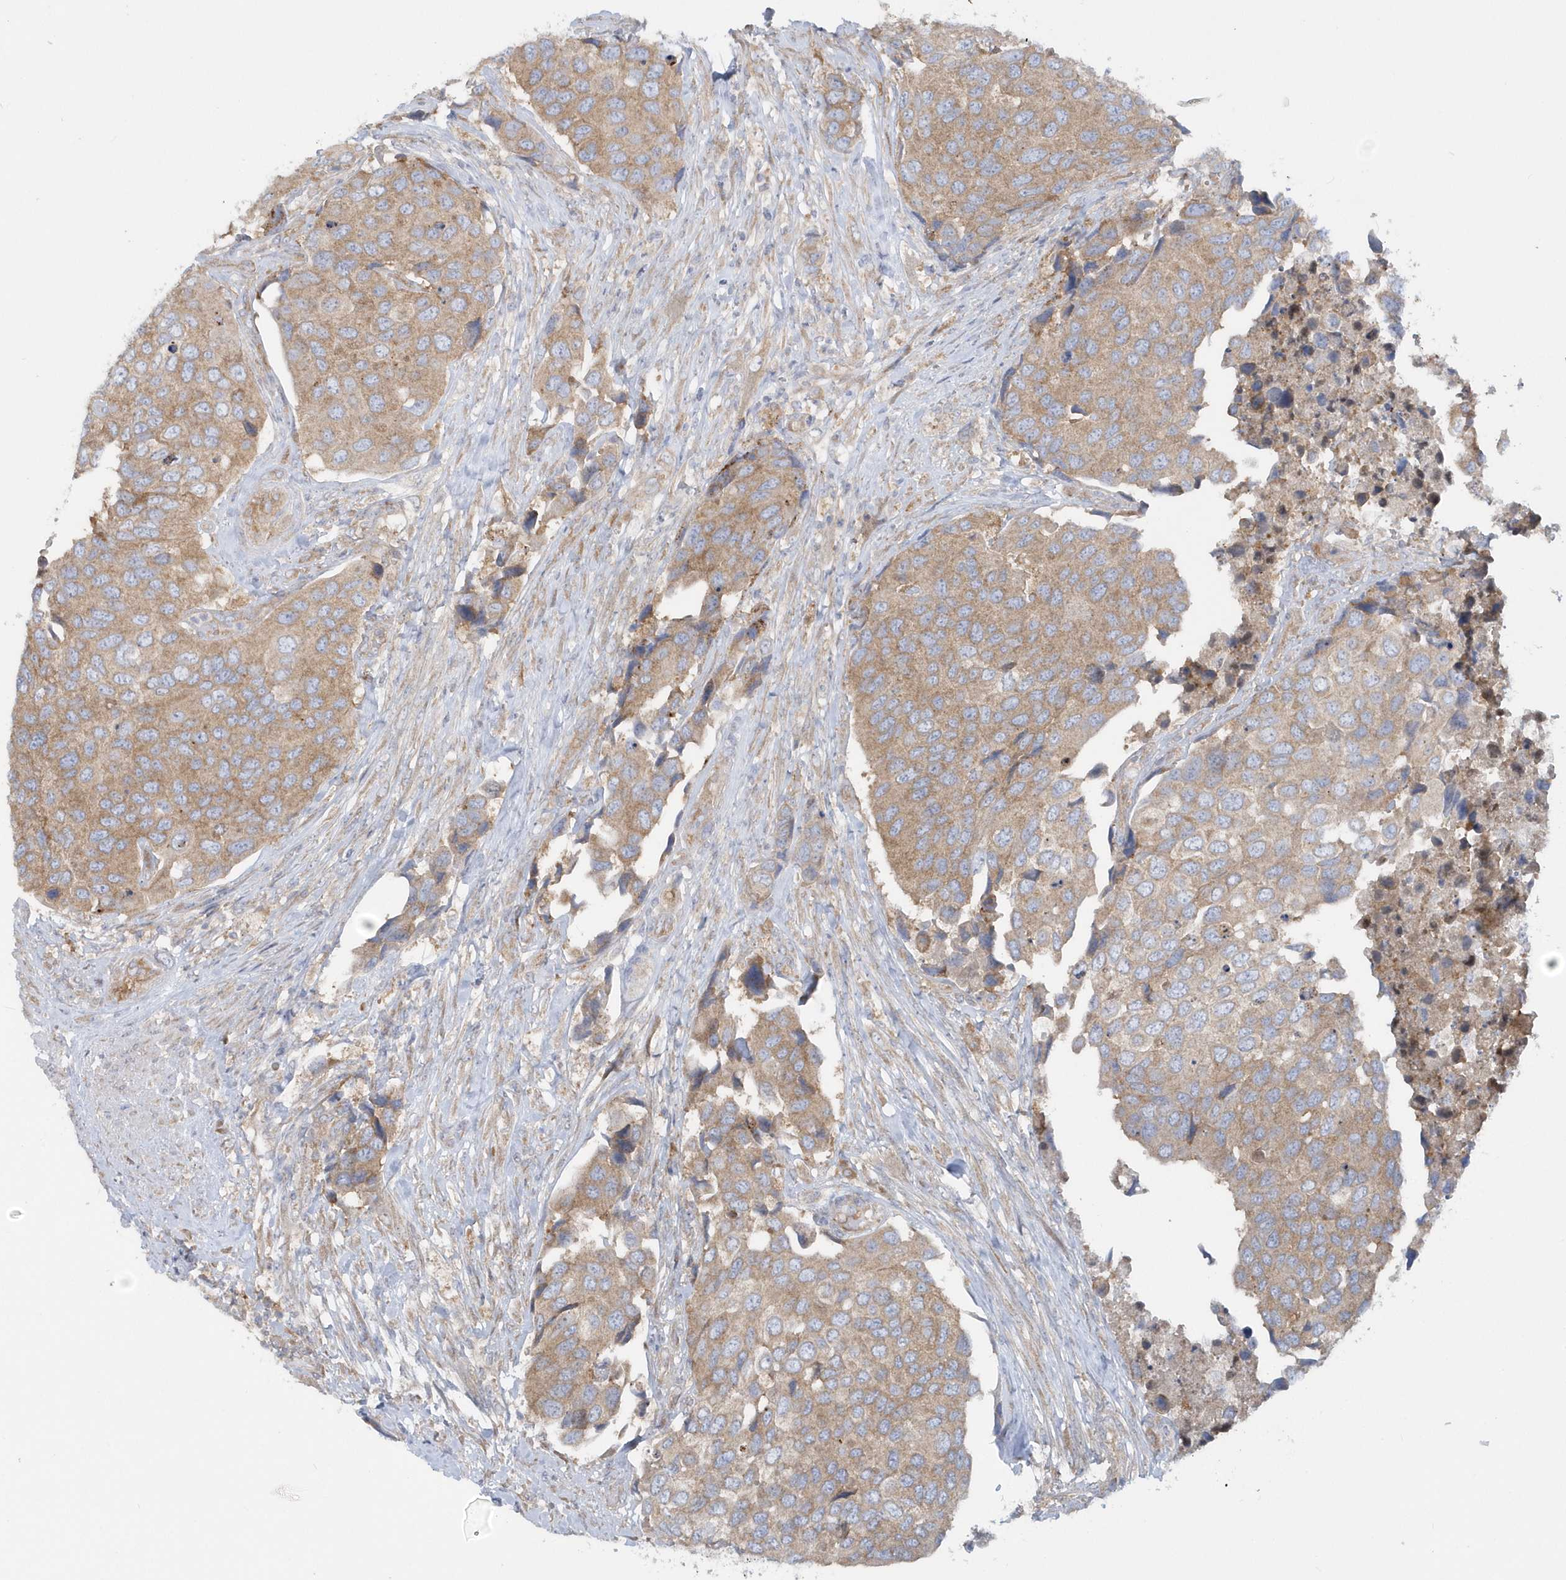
{"staining": {"intensity": "moderate", "quantity": ">75%", "location": "cytoplasmic/membranous"}, "tissue": "urothelial cancer", "cell_type": "Tumor cells", "image_type": "cancer", "snomed": [{"axis": "morphology", "description": "Urothelial carcinoma, High grade"}, {"axis": "topography", "description": "Urinary bladder"}], "caption": "About >75% of tumor cells in human urothelial cancer demonstrate moderate cytoplasmic/membranous protein staining as visualized by brown immunohistochemical staining.", "gene": "EIF3C", "patient": {"sex": "male", "age": 74}}